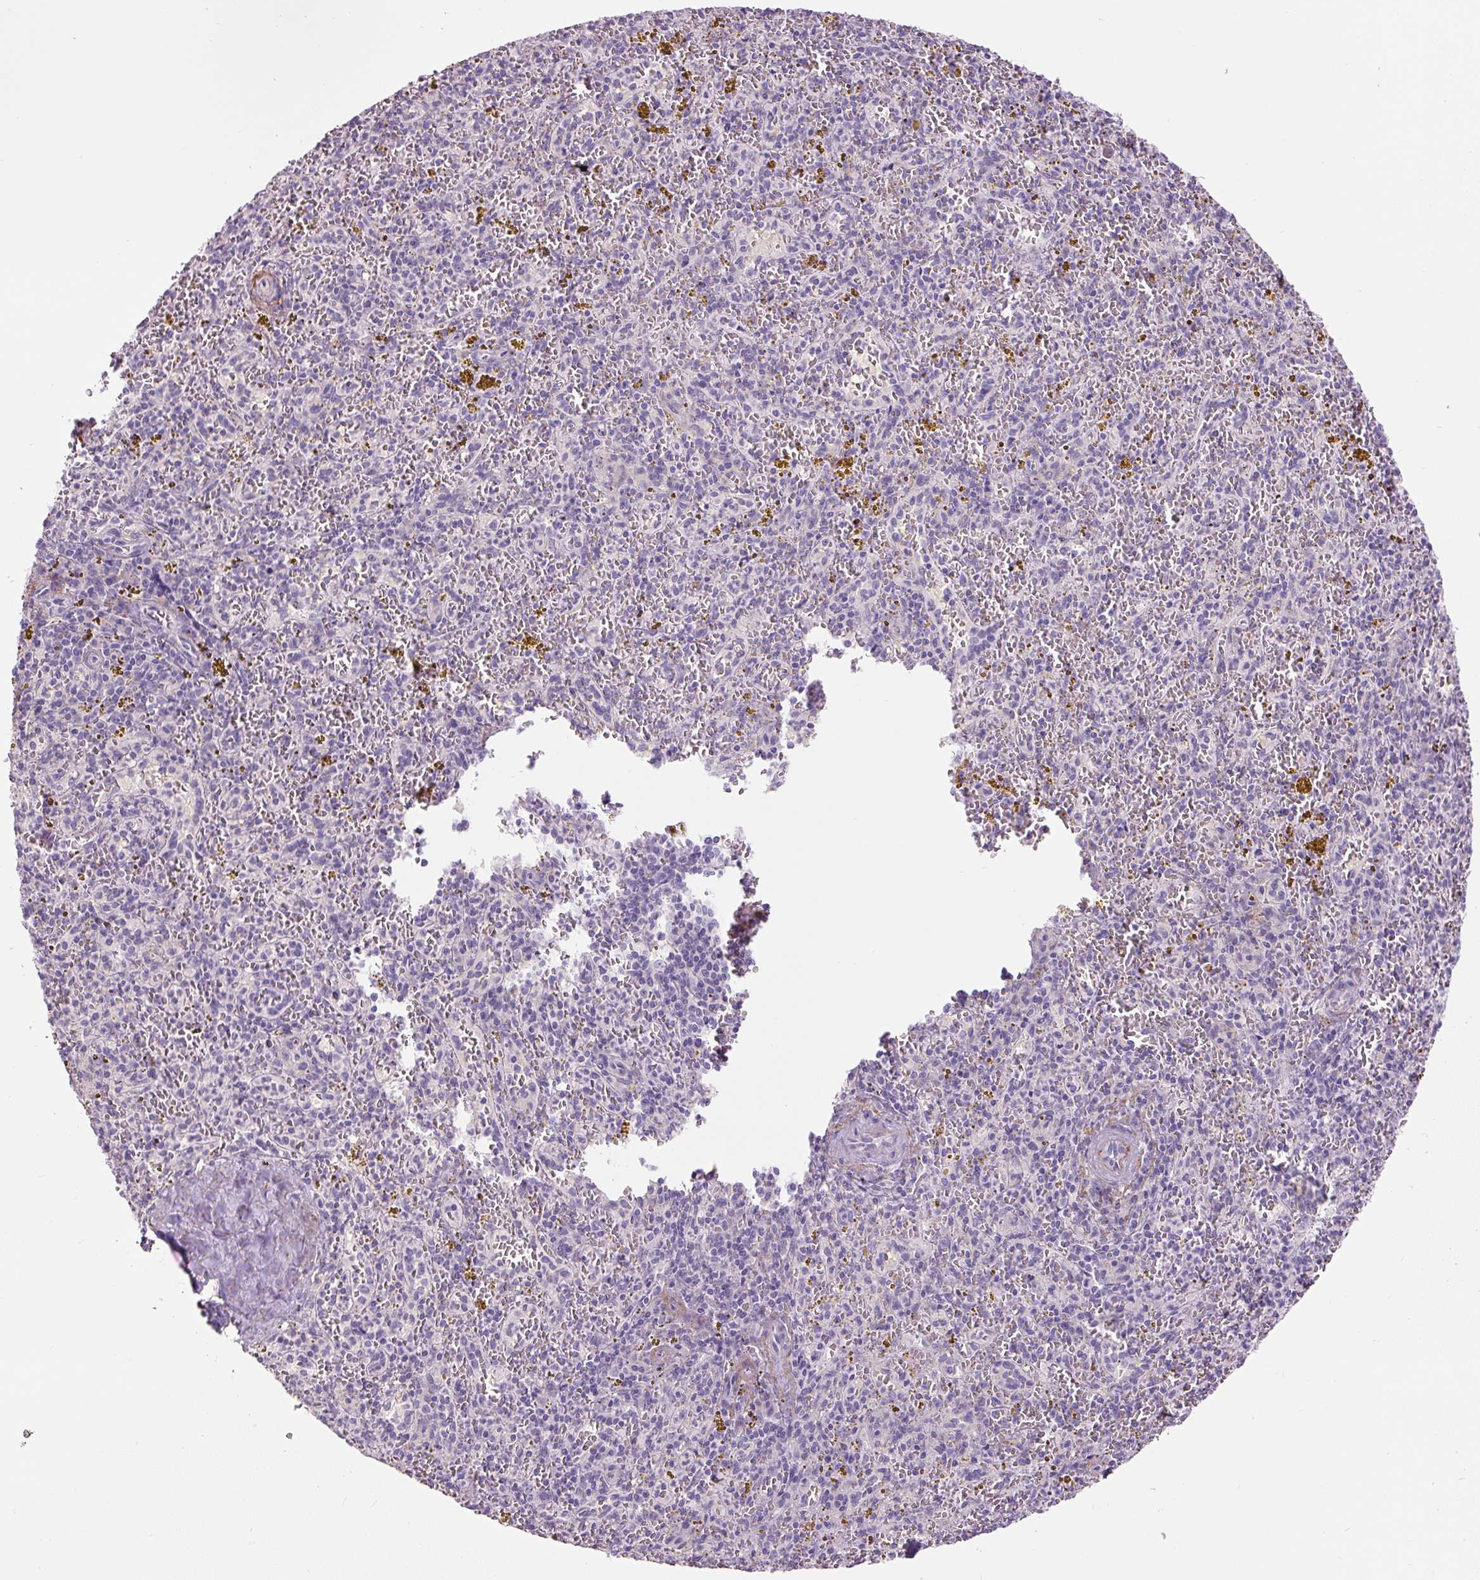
{"staining": {"intensity": "negative", "quantity": "none", "location": "none"}, "tissue": "spleen", "cell_type": "Cells in red pulp", "image_type": "normal", "snomed": [{"axis": "morphology", "description": "Normal tissue, NOS"}, {"axis": "topography", "description": "Spleen"}], "caption": "Immunohistochemistry histopathology image of benign spleen: human spleen stained with DAB reveals no significant protein positivity in cells in red pulp. (Stains: DAB immunohistochemistry (IHC) with hematoxylin counter stain, Microscopy: brightfield microscopy at high magnification).", "gene": "FBN1", "patient": {"sex": "male", "age": 57}}